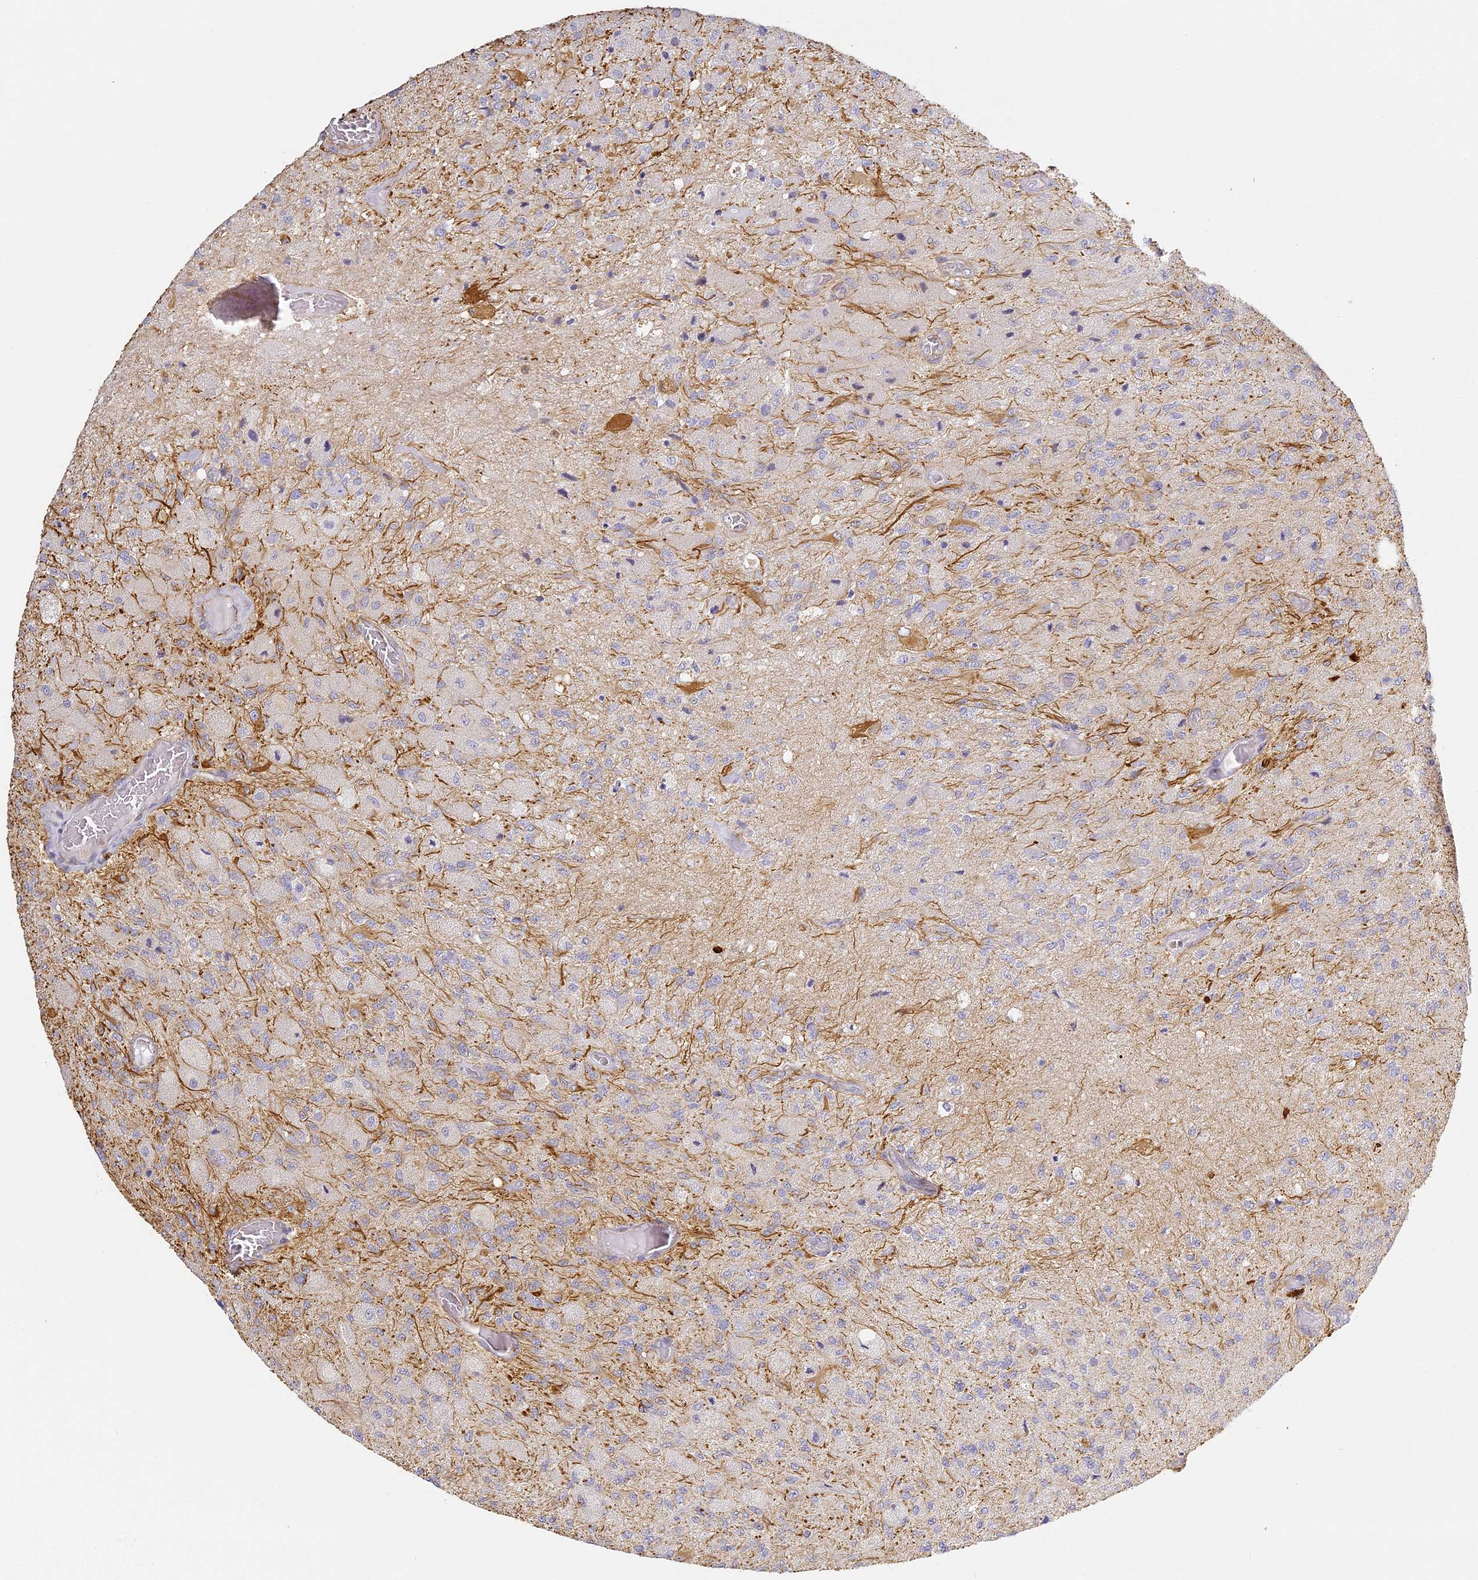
{"staining": {"intensity": "negative", "quantity": "none", "location": "none"}, "tissue": "glioma", "cell_type": "Tumor cells", "image_type": "cancer", "snomed": [{"axis": "morphology", "description": "Normal tissue, NOS"}, {"axis": "morphology", "description": "Glioma, malignant, High grade"}, {"axis": "topography", "description": "Cerebral cortex"}], "caption": "Immunohistochemistry (IHC) image of glioma stained for a protein (brown), which demonstrates no positivity in tumor cells. (DAB immunohistochemistry (IHC) visualized using brightfield microscopy, high magnification).", "gene": "MED28", "patient": {"sex": "male", "age": 77}}